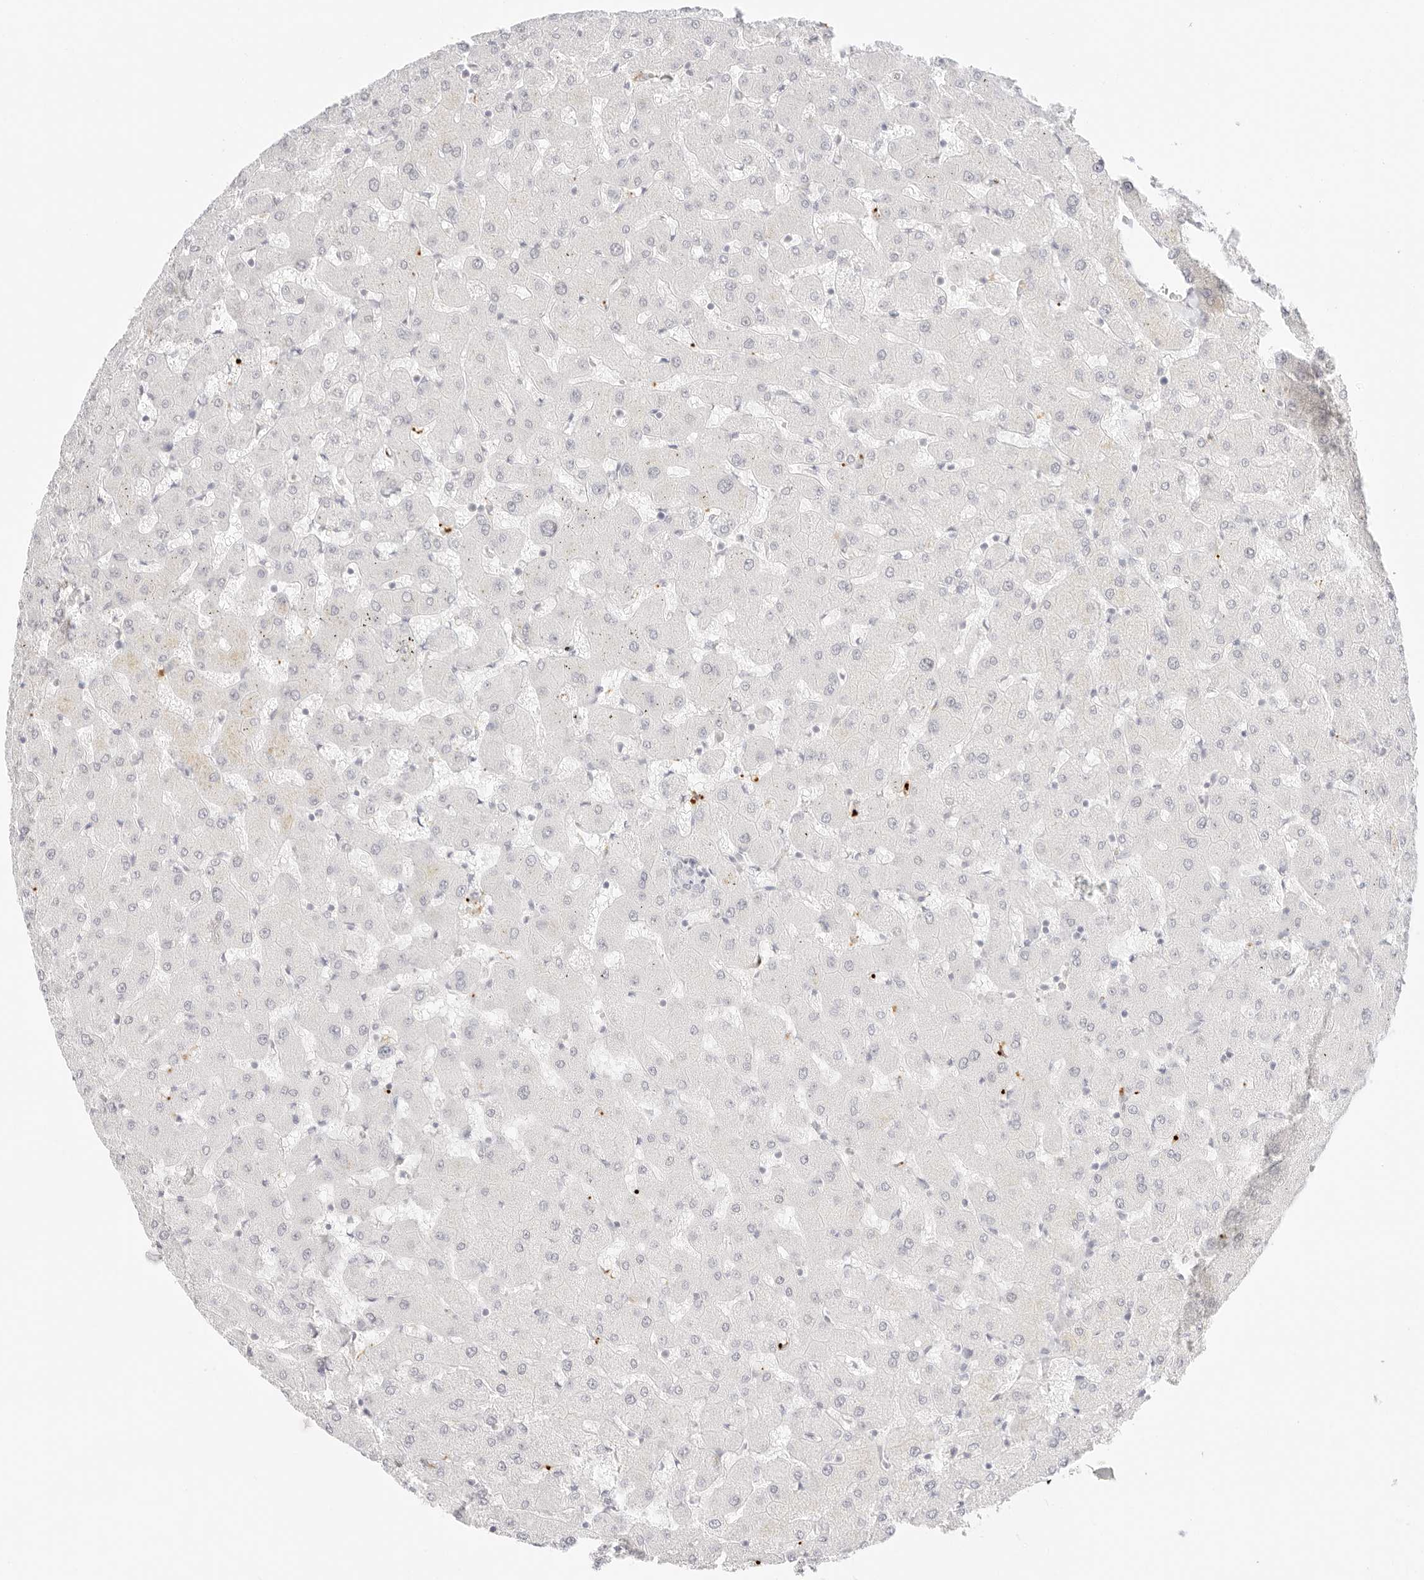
{"staining": {"intensity": "negative", "quantity": "none", "location": "none"}, "tissue": "liver", "cell_type": "Cholangiocytes", "image_type": "normal", "snomed": [{"axis": "morphology", "description": "Normal tissue, NOS"}, {"axis": "topography", "description": "Liver"}], "caption": "This photomicrograph is of normal liver stained with immunohistochemistry (IHC) to label a protein in brown with the nuclei are counter-stained blue. There is no expression in cholangiocytes.", "gene": "FBLN5", "patient": {"sex": "female", "age": 63}}